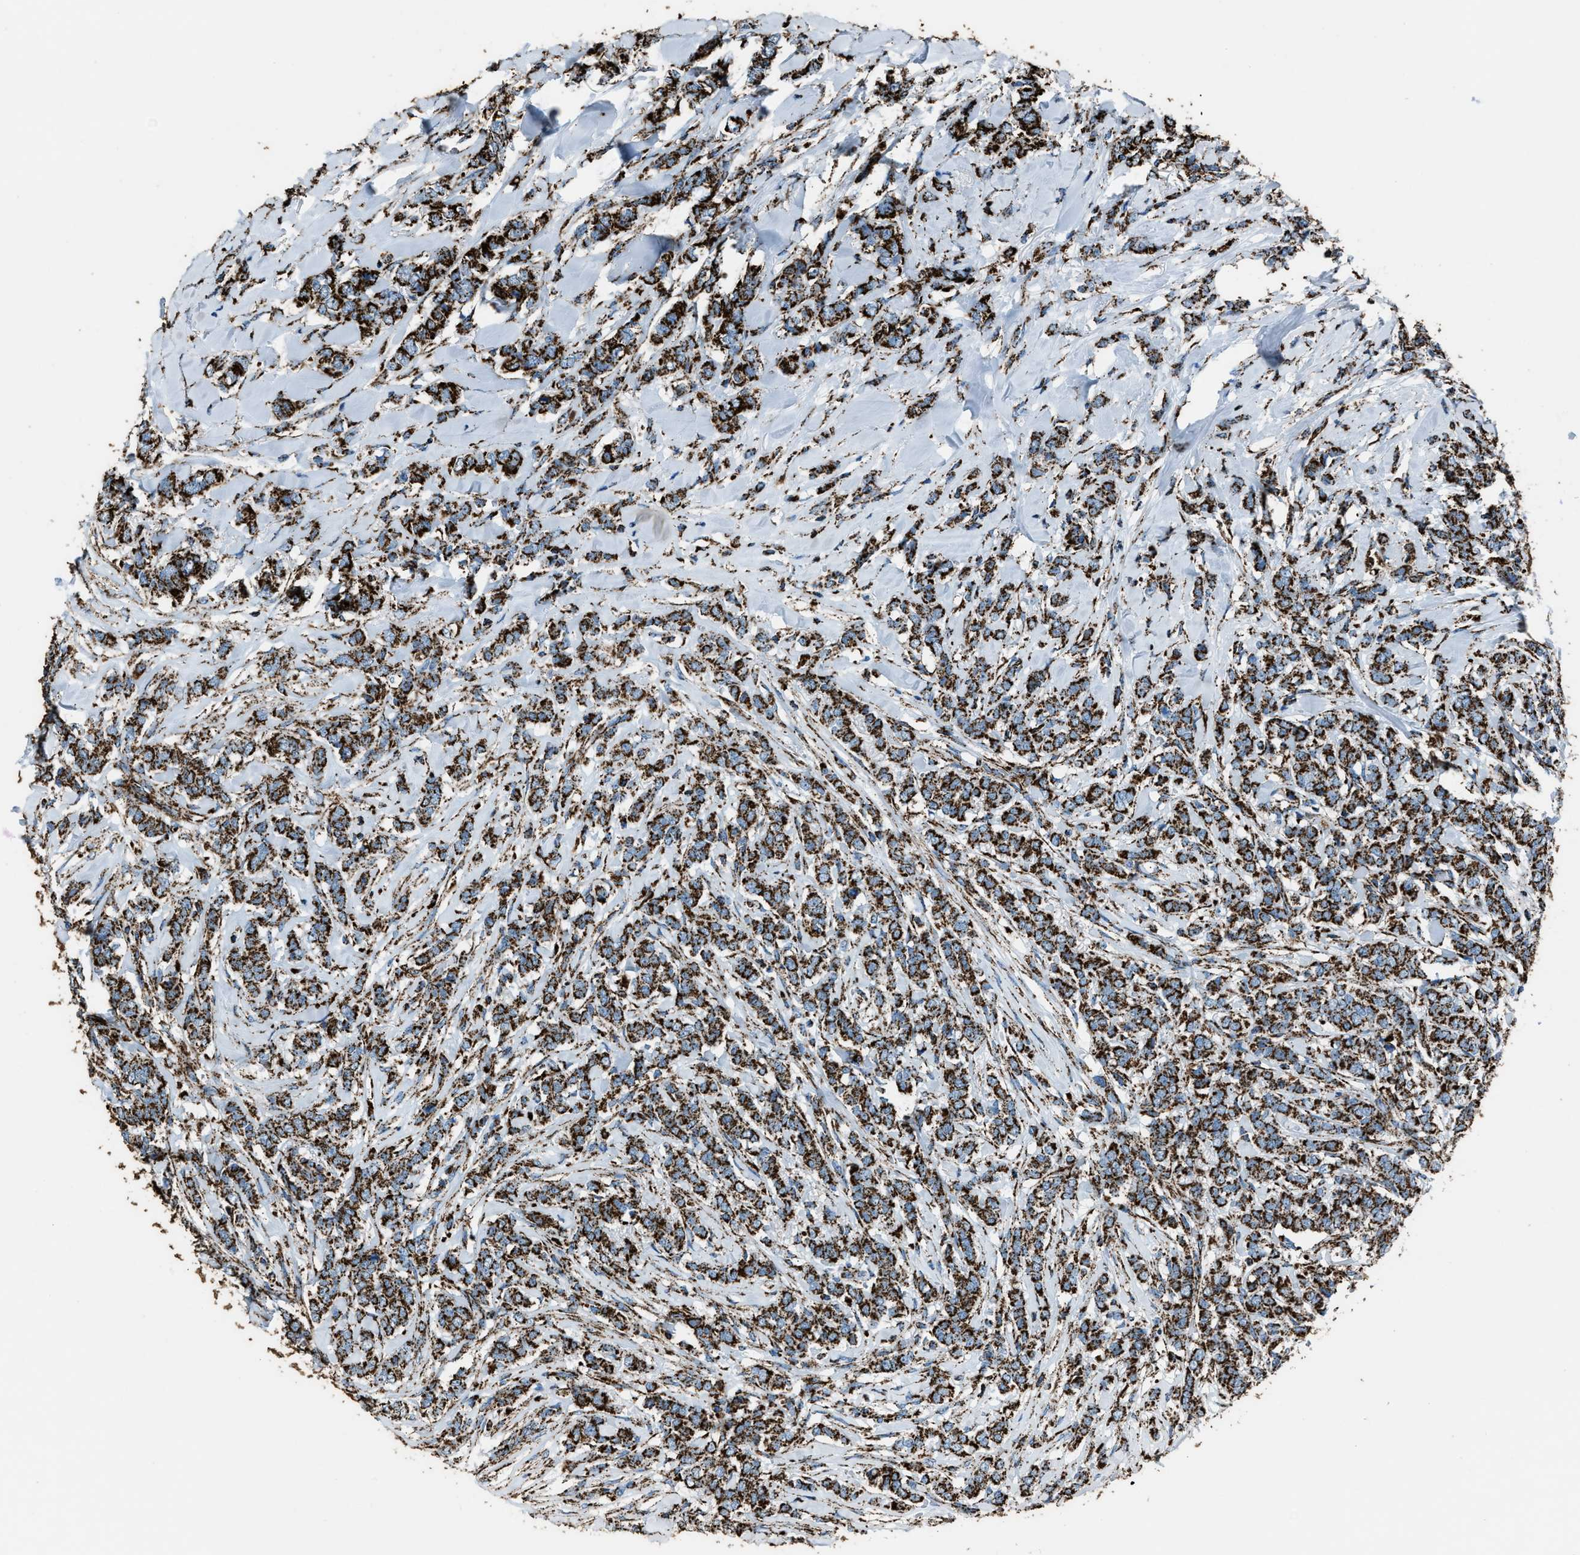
{"staining": {"intensity": "strong", "quantity": ">75%", "location": "cytoplasmic/membranous"}, "tissue": "breast cancer", "cell_type": "Tumor cells", "image_type": "cancer", "snomed": [{"axis": "morphology", "description": "Lobular carcinoma"}, {"axis": "topography", "description": "Skin"}, {"axis": "topography", "description": "Breast"}], "caption": "IHC (DAB (3,3'-diaminobenzidine)) staining of human lobular carcinoma (breast) exhibits strong cytoplasmic/membranous protein expression in about >75% of tumor cells.", "gene": "MDH2", "patient": {"sex": "female", "age": 46}}